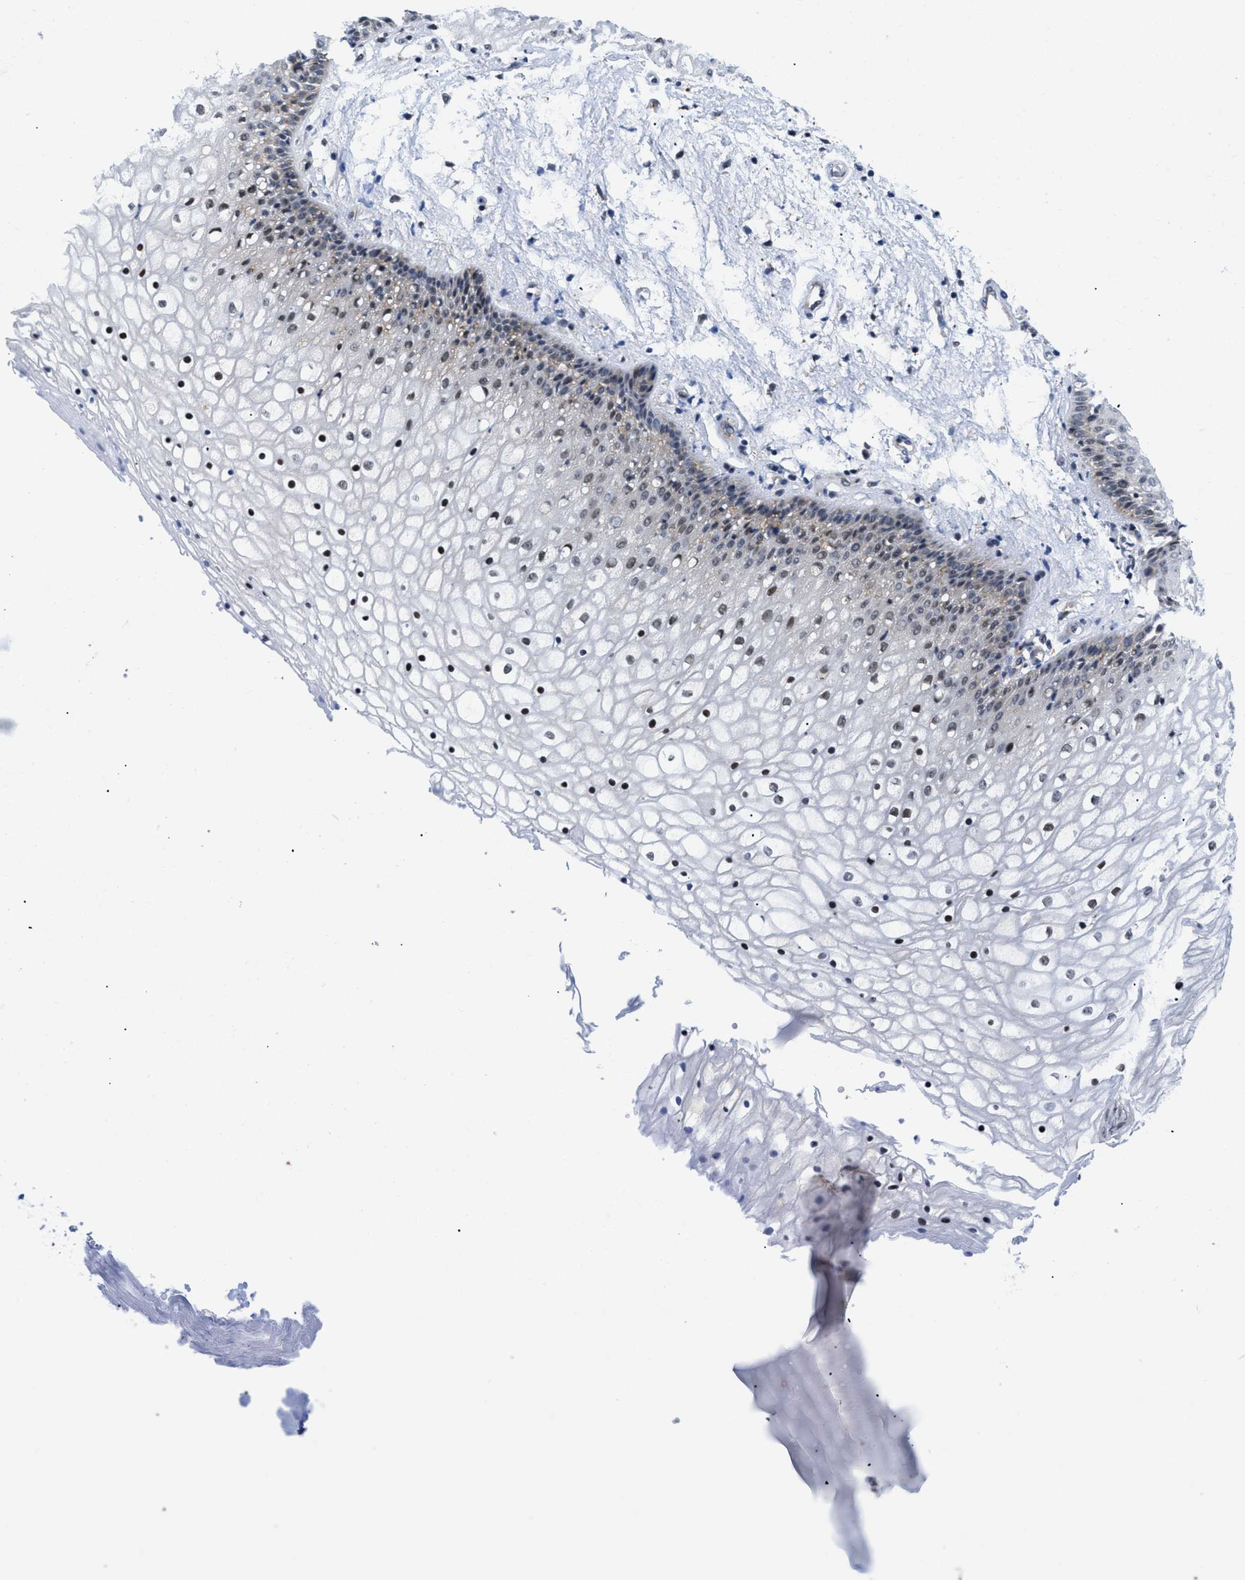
{"staining": {"intensity": "strong", "quantity": "25%-75%", "location": "nuclear"}, "tissue": "vagina", "cell_type": "Squamous epithelial cells", "image_type": "normal", "snomed": [{"axis": "morphology", "description": "Normal tissue, NOS"}, {"axis": "topography", "description": "Vagina"}], "caption": "IHC of normal vagina displays high levels of strong nuclear staining in approximately 25%-75% of squamous epithelial cells.", "gene": "SLC29A2", "patient": {"sex": "female", "age": 34}}